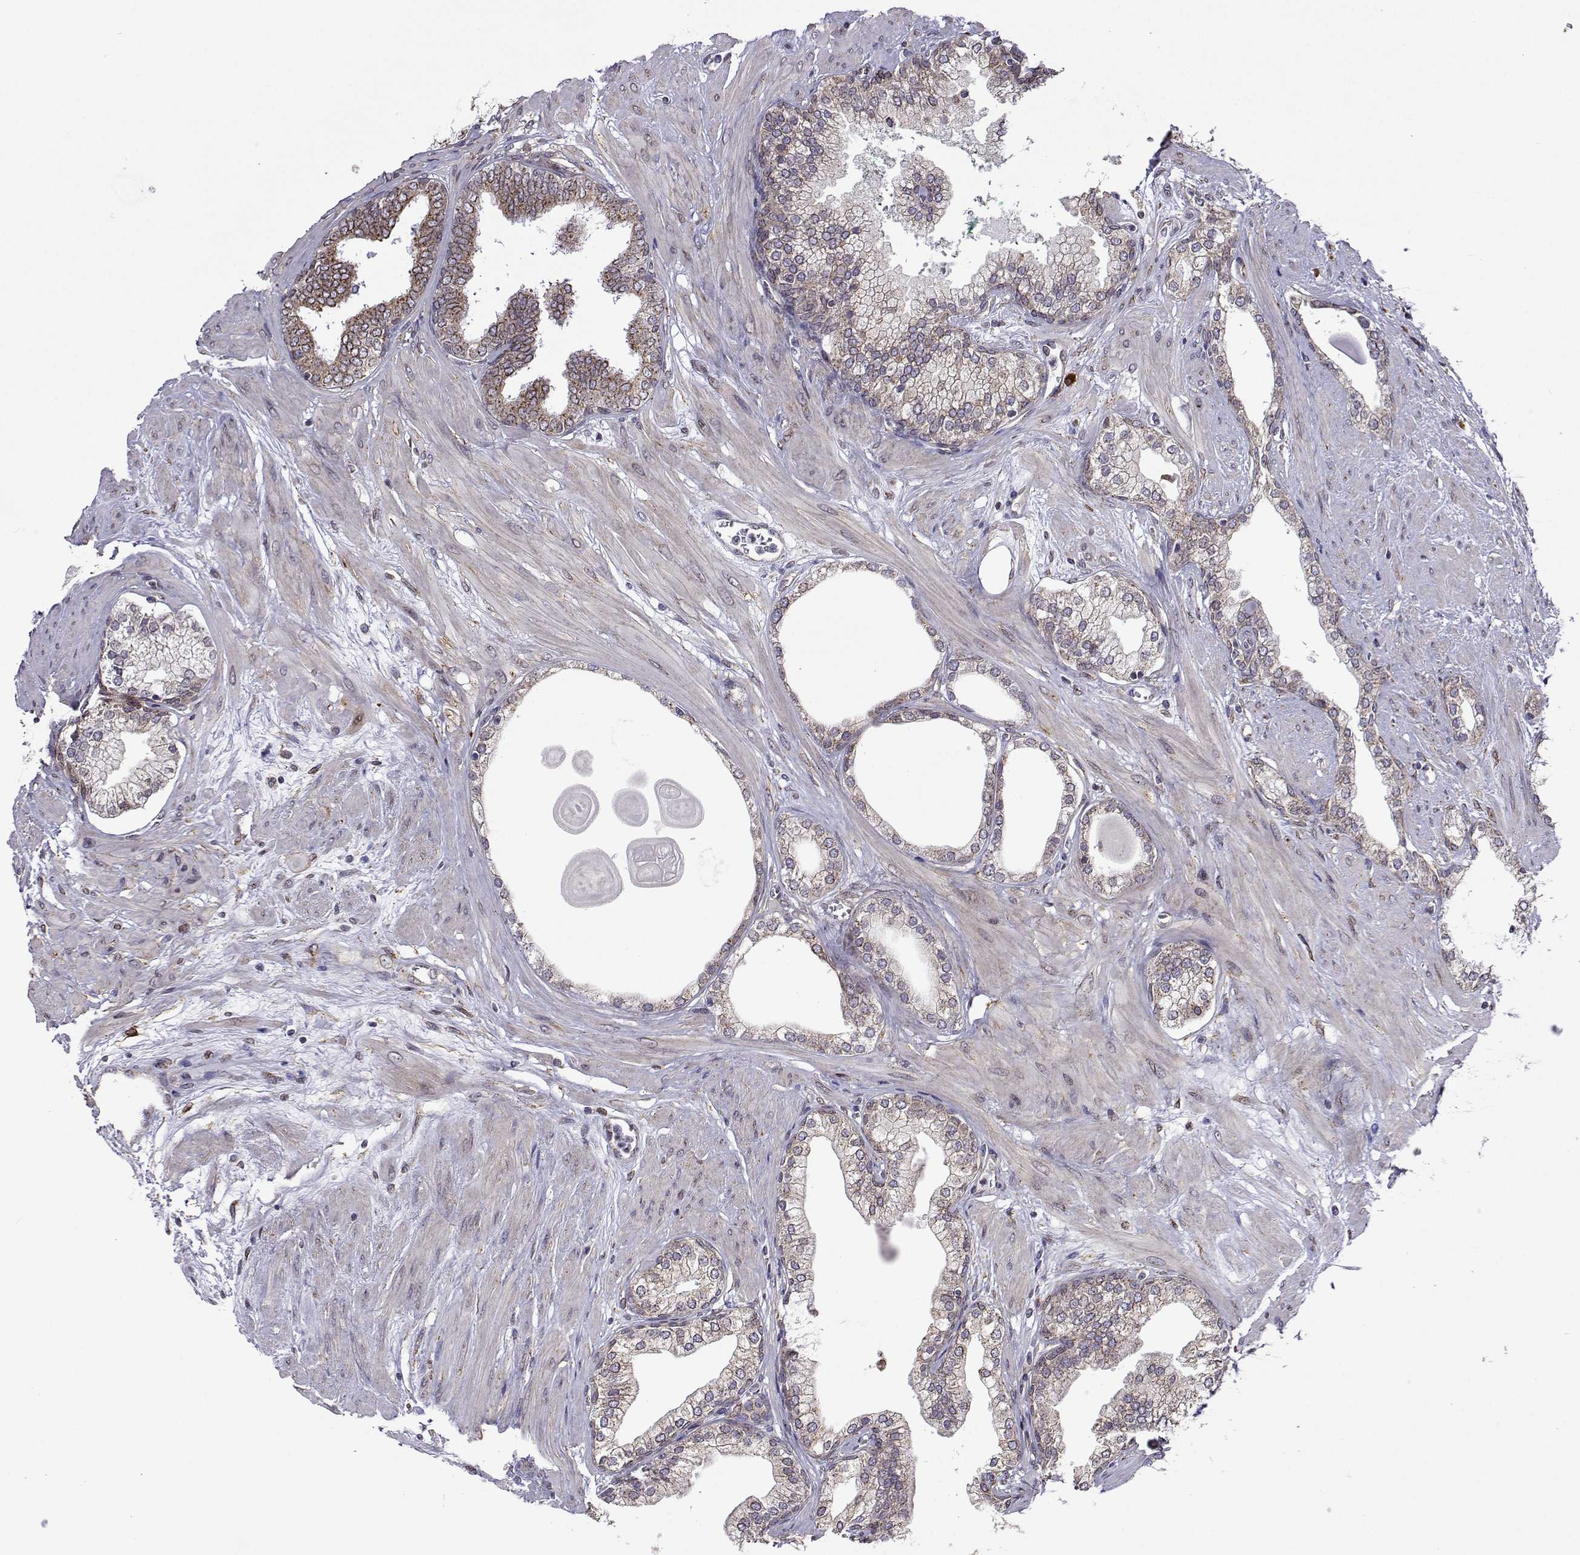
{"staining": {"intensity": "weak", "quantity": "<25%", "location": "cytoplasmic/membranous"}, "tissue": "prostate cancer", "cell_type": "Tumor cells", "image_type": "cancer", "snomed": [{"axis": "morphology", "description": "Adenocarcinoma, Low grade"}, {"axis": "topography", "description": "Prostate"}], "caption": "This is an IHC photomicrograph of human prostate cancer. There is no expression in tumor cells.", "gene": "PGRMC2", "patient": {"sex": "male", "age": 64}}